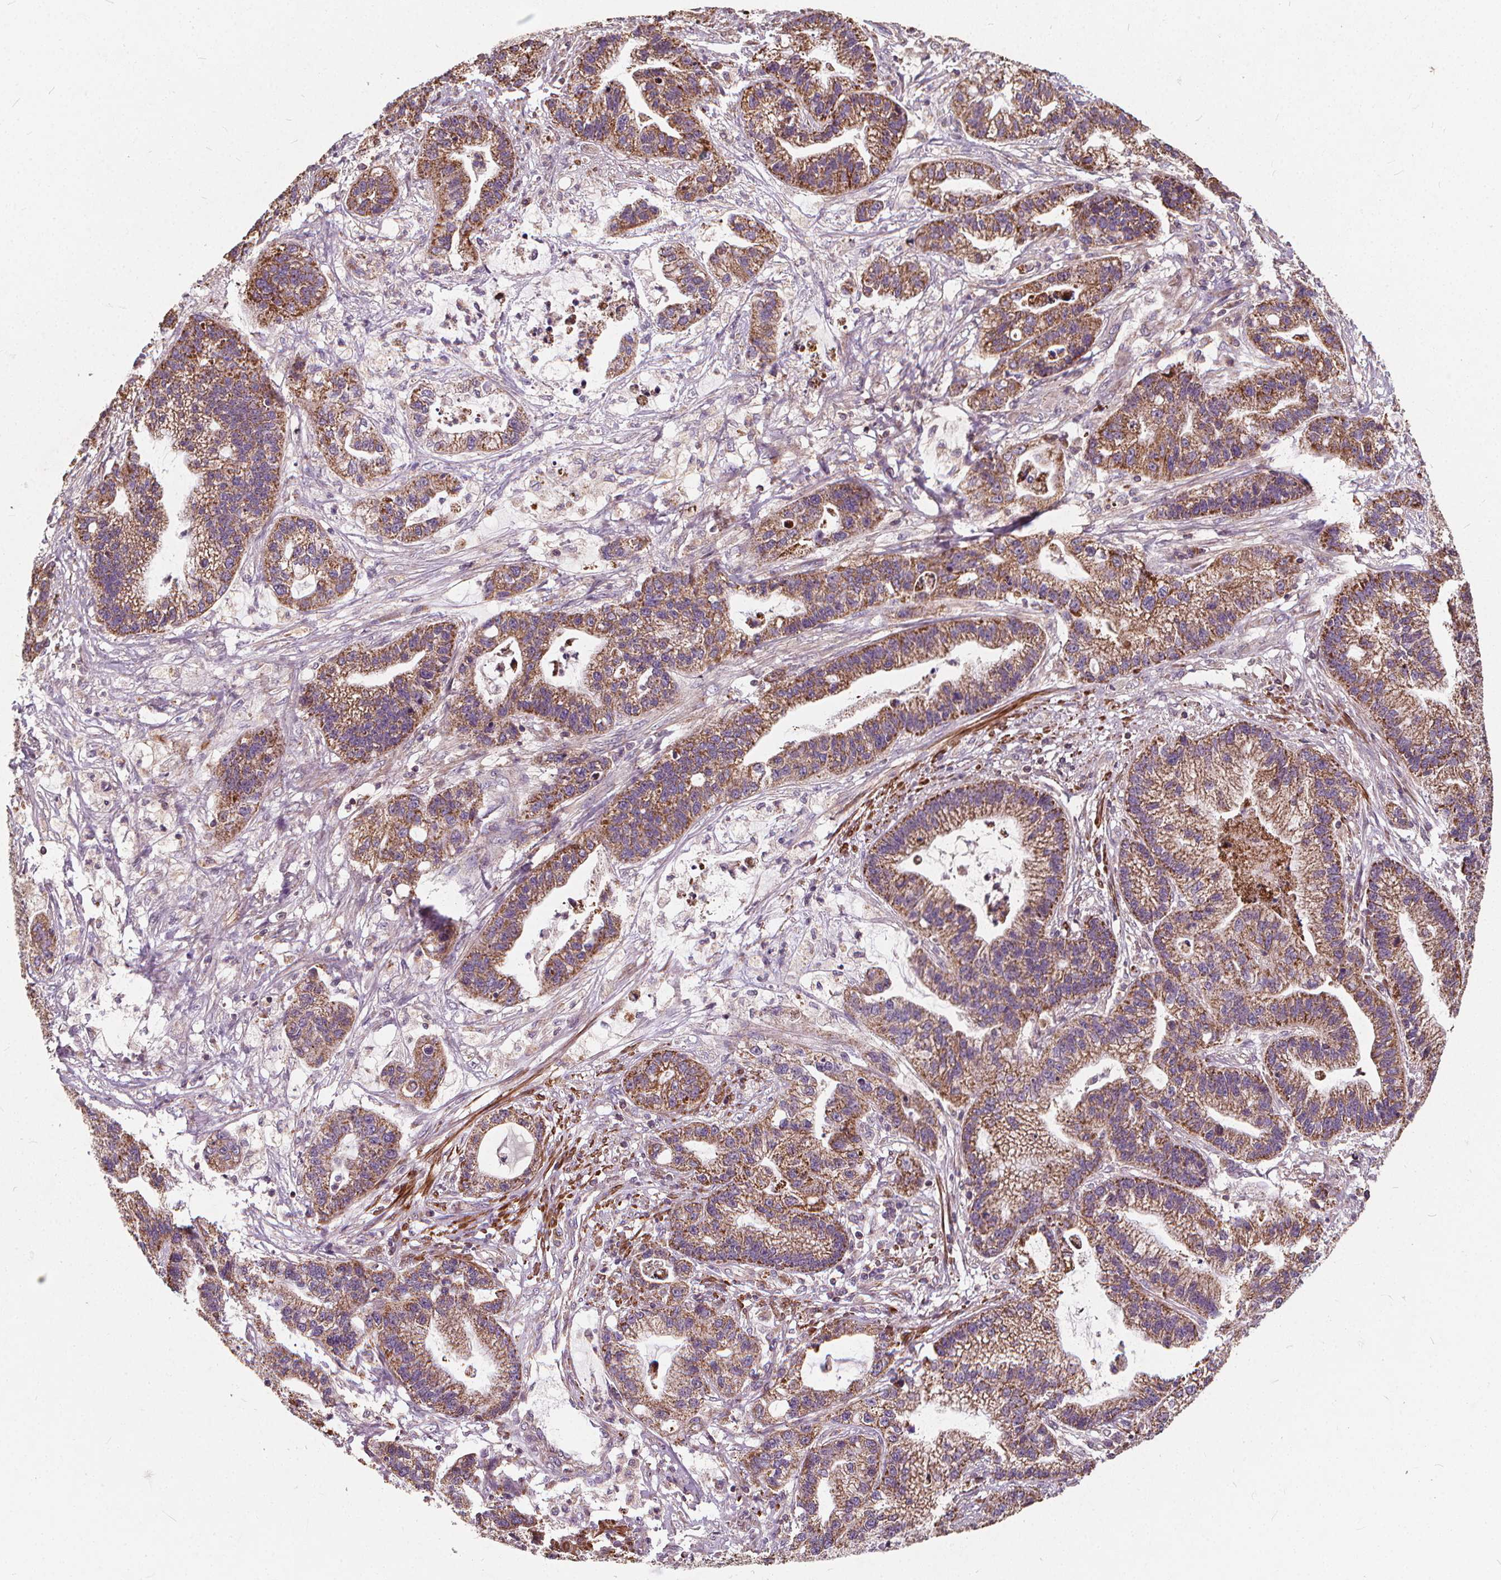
{"staining": {"intensity": "moderate", "quantity": ">75%", "location": "cytoplasmic/membranous"}, "tissue": "stomach cancer", "cell_type": "Tumor cells", "image_type": "cancer", "snomed": [{"axis": "morphology", "description": "Adenocarcinoma, NOS"}, {"axis": "topography", "description": "Stomach"}], "caption": "Approximately >75% of tumor cells in human stomach cancer show moderate cytoplasmic/membranous protein positivity as visualized by brown immunohistochemical staining.", "gene": "ORAI2", "patient": {"sex": "male", "age": 83}}